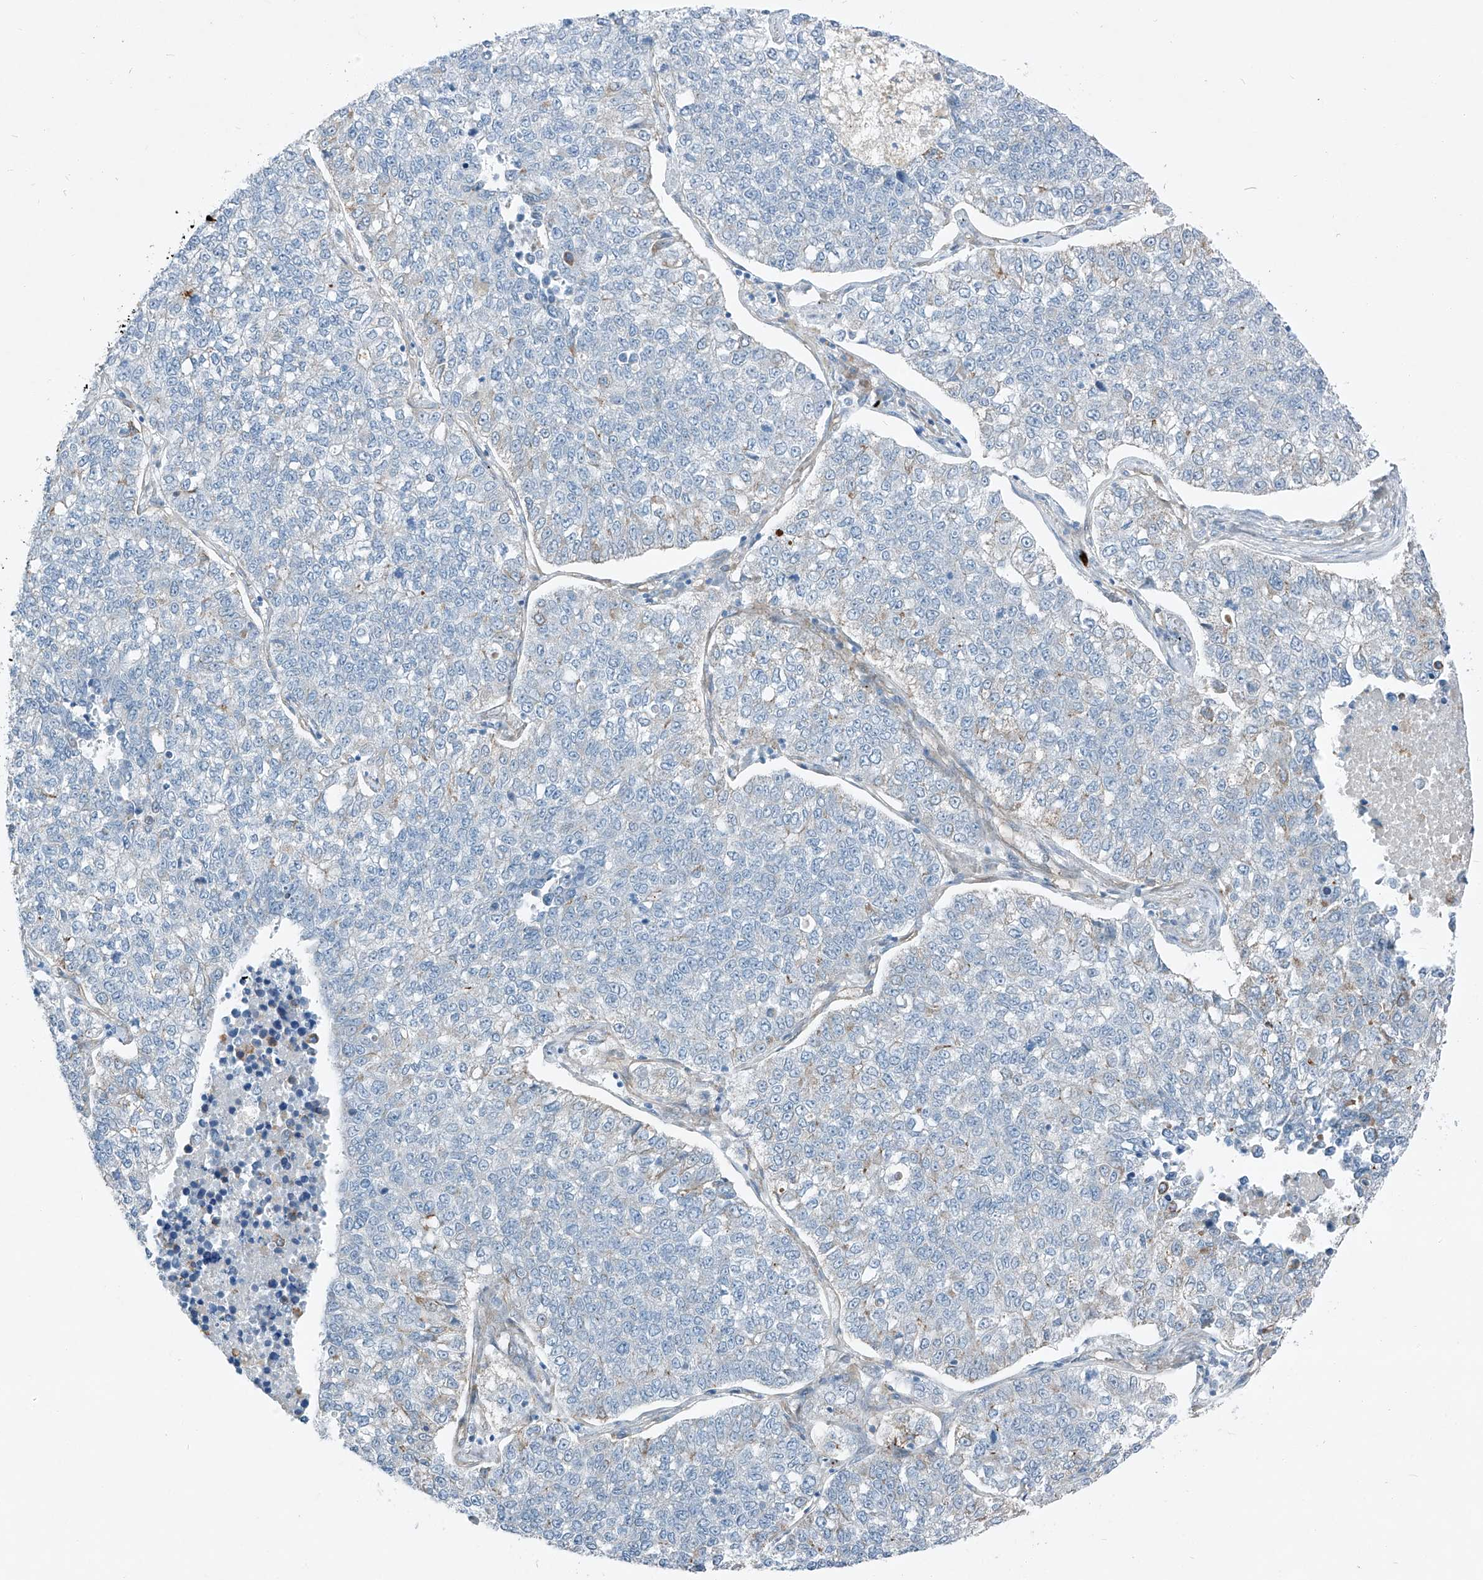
{"staining": {"intensity": "negative", "quantity": "none", "location": "none"}, "tissue": "lung cancer", "cell_type": "Tumor cells", "image_type": "cancer", "snomed": [{"axis": "morphology", "description": "Adenocarcinoma, NOS"}, {"axis": "topography", "description": "Lung"}], "caption": "Immunohistochemistry image of adenocarcinoma (lung) stained for a protein (brown), which shows no expression in tumor cells.", "gene": "TNS2", "patient": {"sex": "male", "age": 49}}